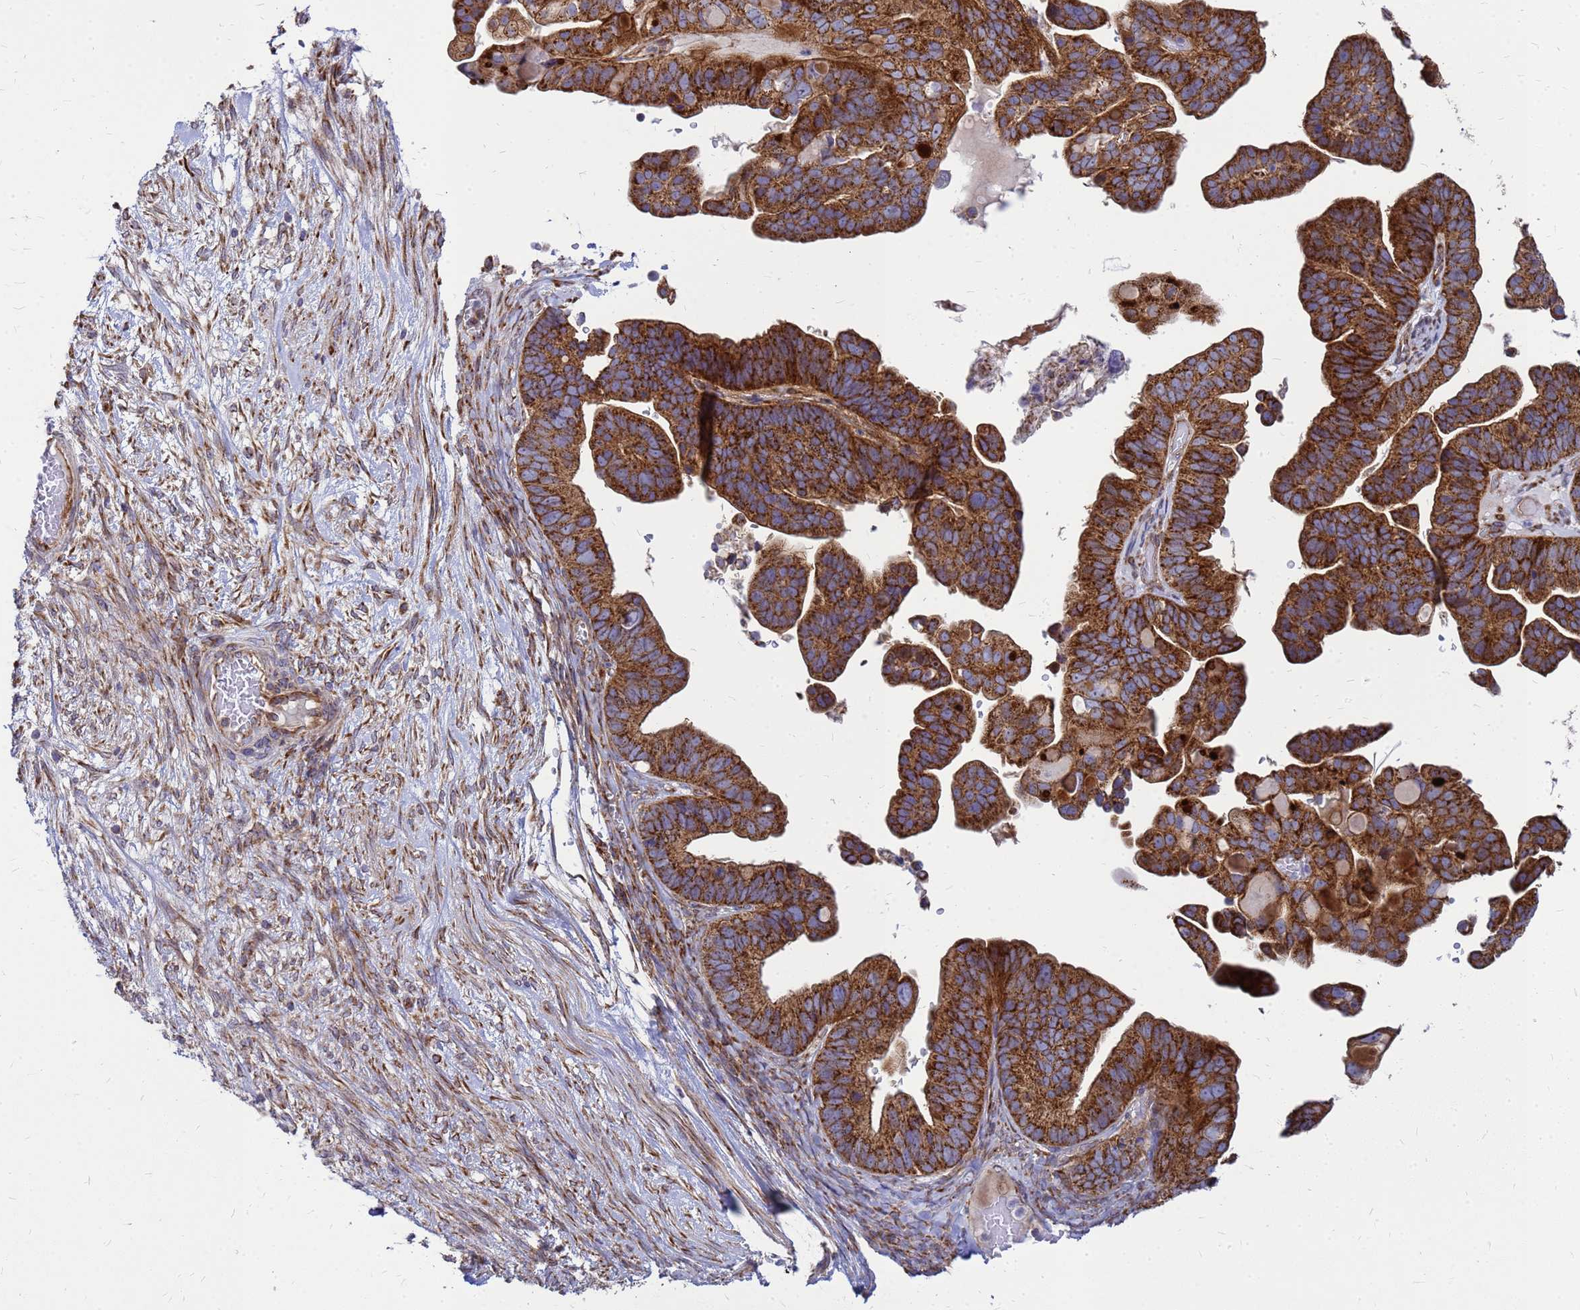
{"staining": {"intensity": "moderate", "quantity": ">75%", "location": "cytoplasmic/membranous"}, "tissue": "ovarian cancer", "cell_type": "Tumor cells", "image_type": "cancer", "snomed": [{"axis": "morphology", "description": "Cystadenocarcinoma, serous, NOS"}, {"axis": "topography", "description": "Ovary"}], "caption": "Immunohistochemical staining of human serous cystadenocarcinoma (ovarian) displays medium levels of moderate cytoplasmic/membranous expression in about >75% of tumor cells. The staining is performed using DAB brown chromogen to label protein expression. The nuclei are counter-stained blue using hematoxylin.", "gene": "FSTL4", "patient": {"sex": "female", "age": 56}}